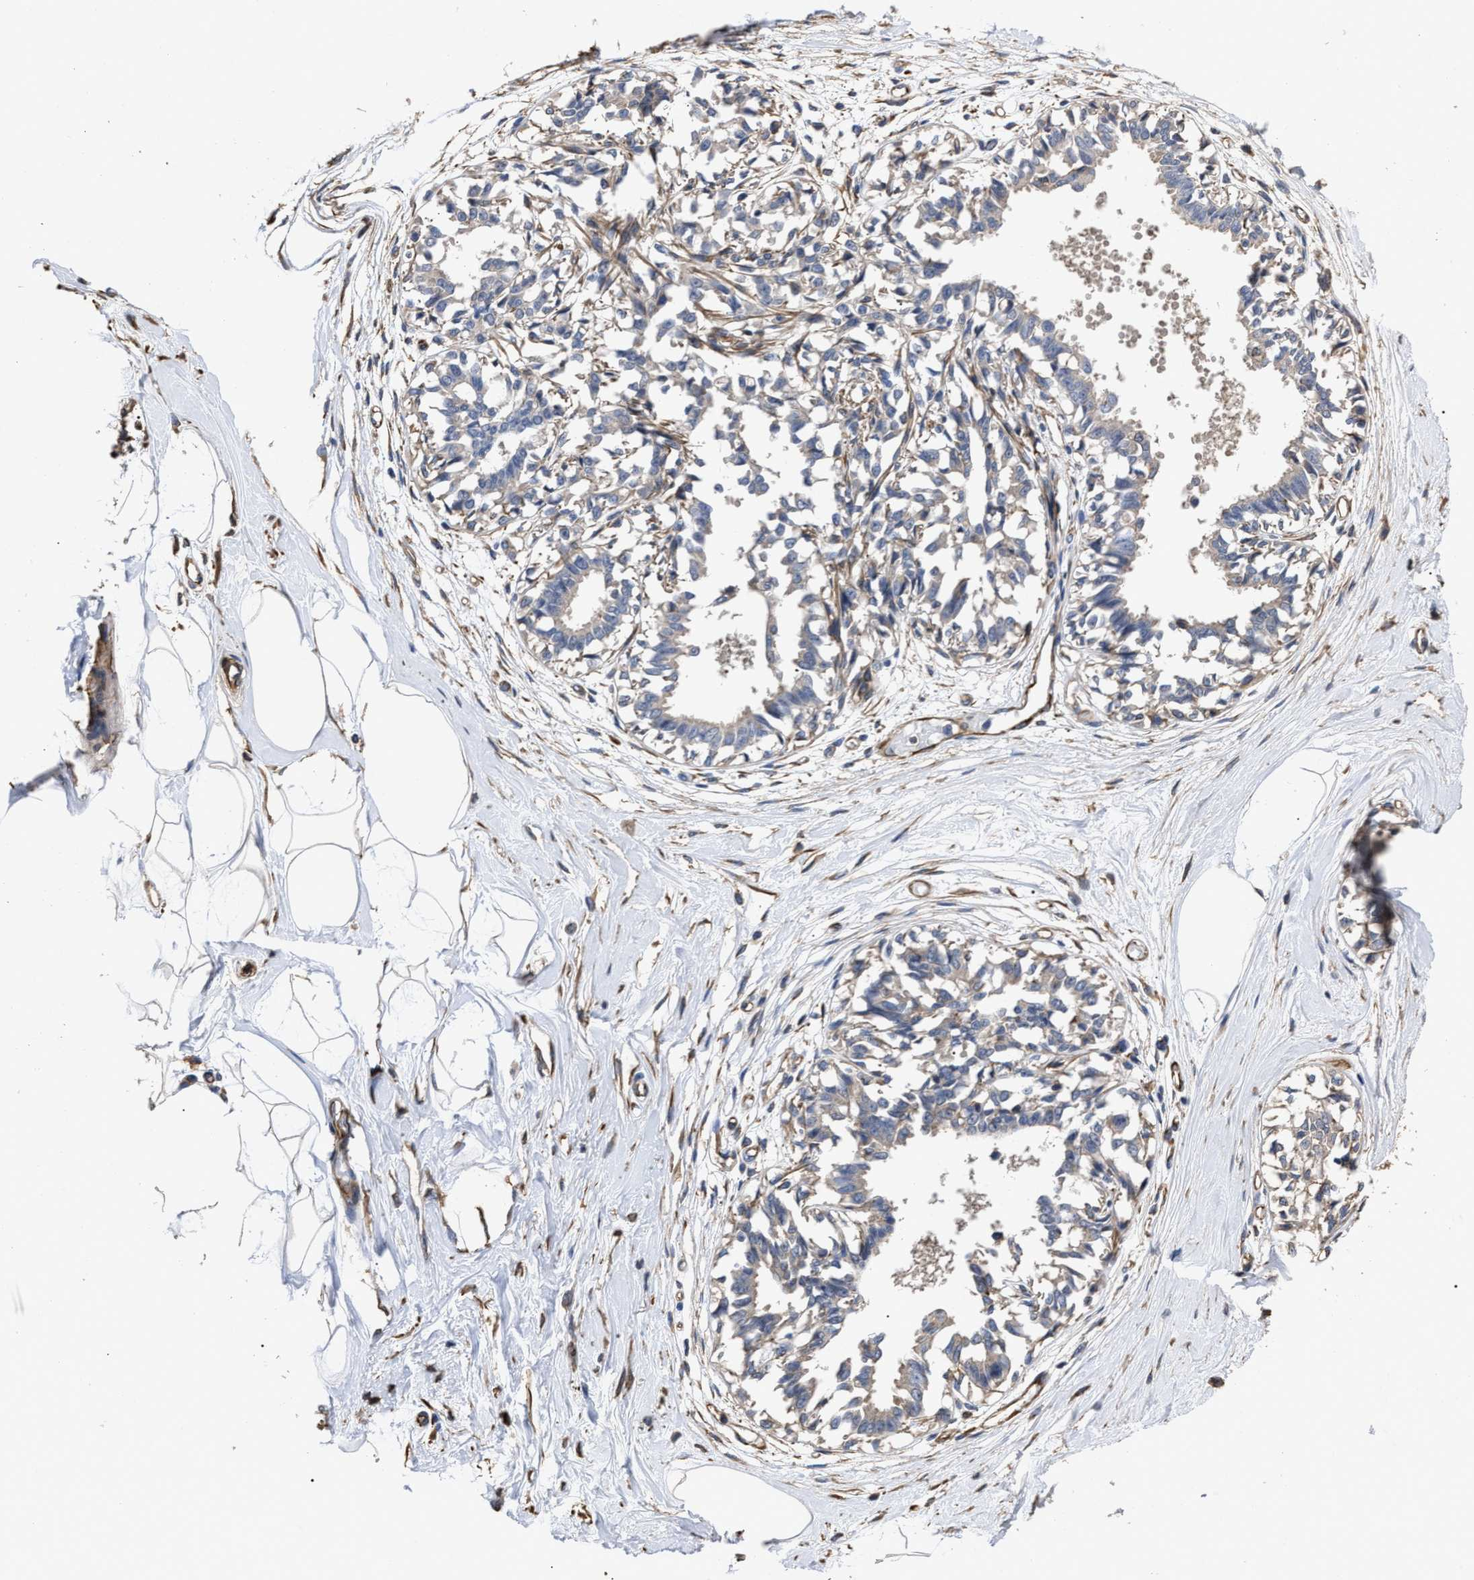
{"staining": {"intensity": "negative", "quantity": "none", "location": "none"}, "tissue": "breast", "cell_type": "Adipocytes", "image_type": "normal", "snomed": [{"axis": "morphology", "description": "Normal tissue, NOS"}, {"axis": "topography", "description": "Breast"}], "caption": "The photomicrograph shows no significant staining in adipocytes of breast. (Stains: DAB immunohistochemistry (IHC) with hematoxylin counter stain, Microscopy: brightfield microscopy at high magnification).", "gene": "TSPAN33", "patient": {"sex": "female", "age": 45}}